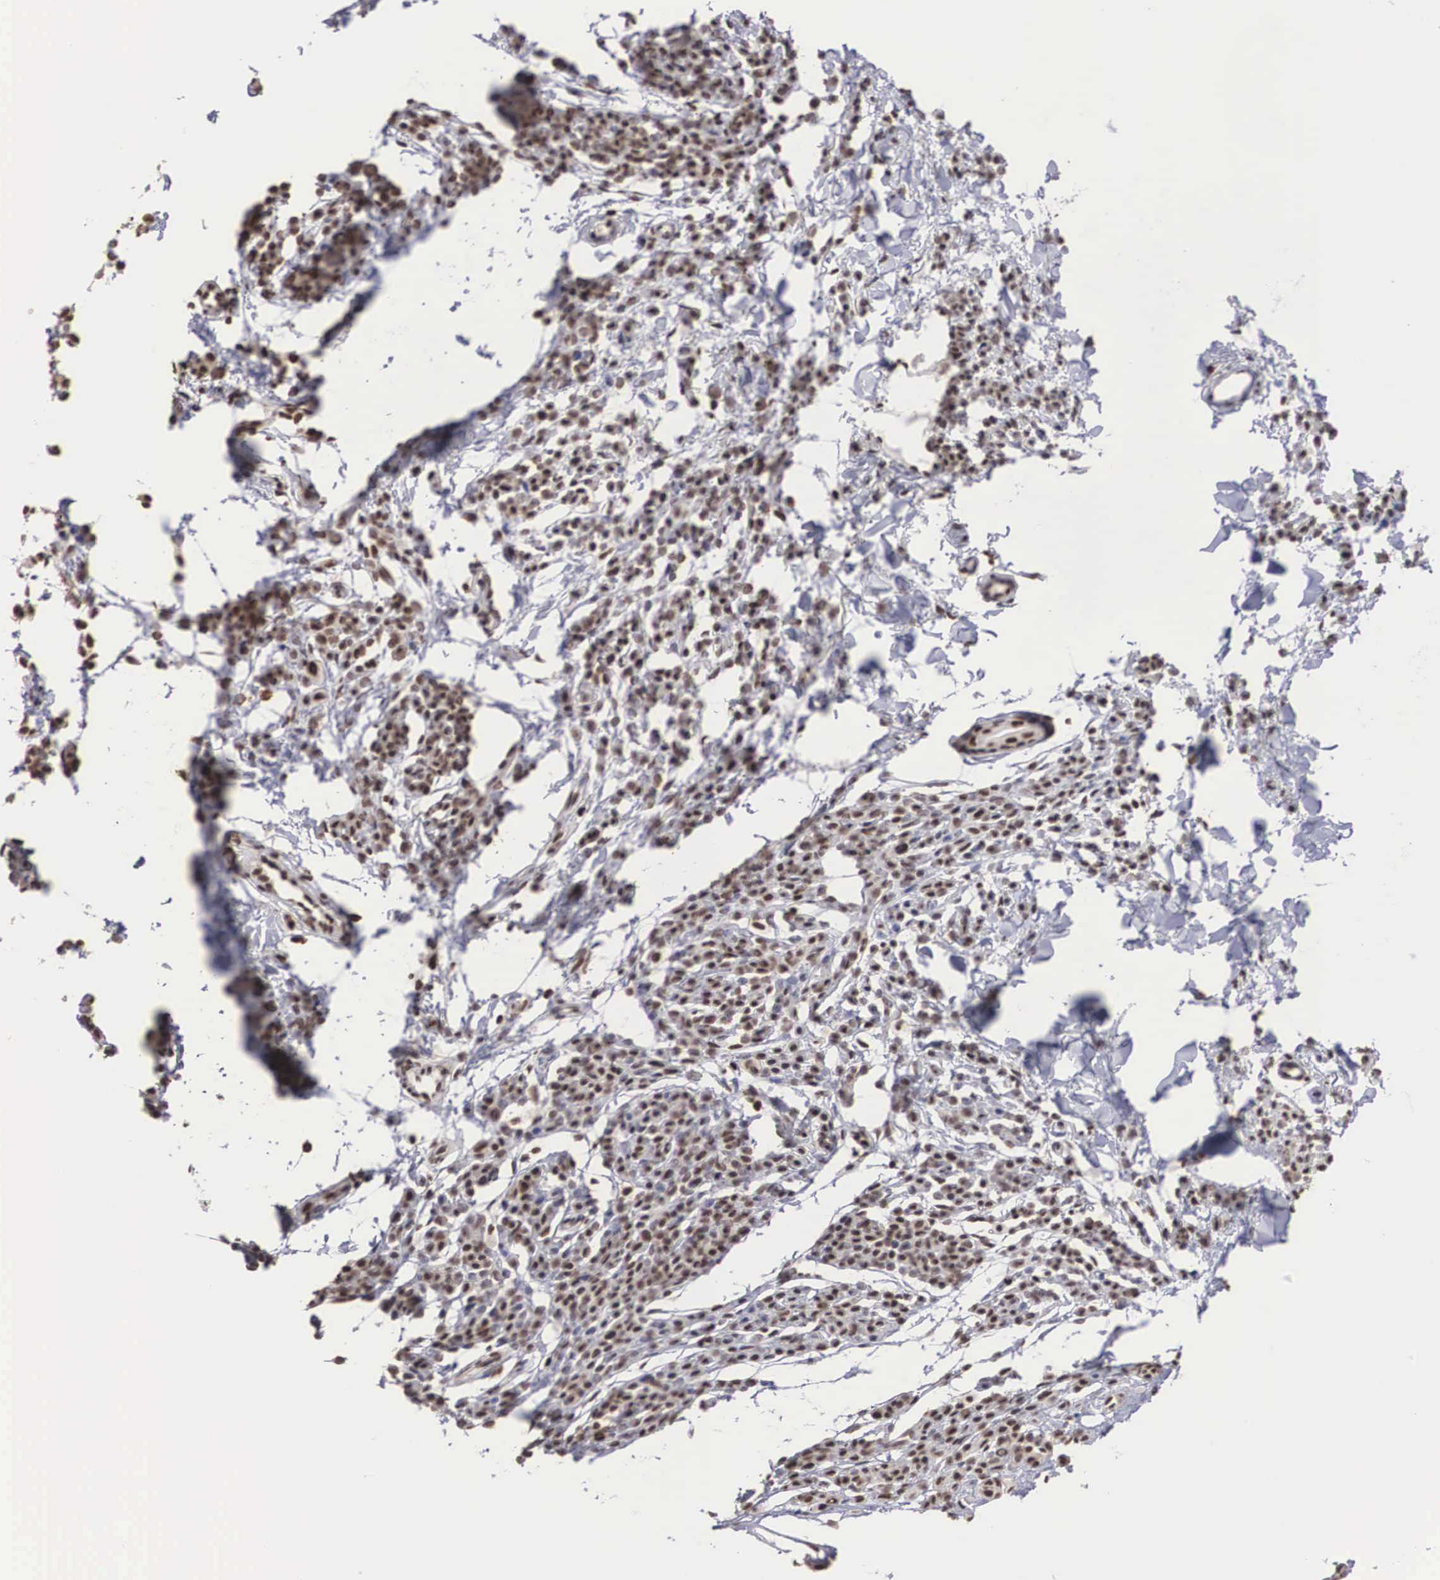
{"staining": {"intensity": "strong", "quantity": ">75%", "location": "nuclear"}, "tissue": "melanoma", "cell_type": "Tumor cells", "image_type": "cancer", "snomed": [{"axis": "morphology", "description": "Malignant melanoma, NOS"}, {"axis": "topography", "description": "Skin"}], "caption": "A brown stain highlights strong nuclear staining of a protein in malignant melanoma tumor cells.", "gene": "HTATSF1", "patient": {"sex": "female", "age": 52}}